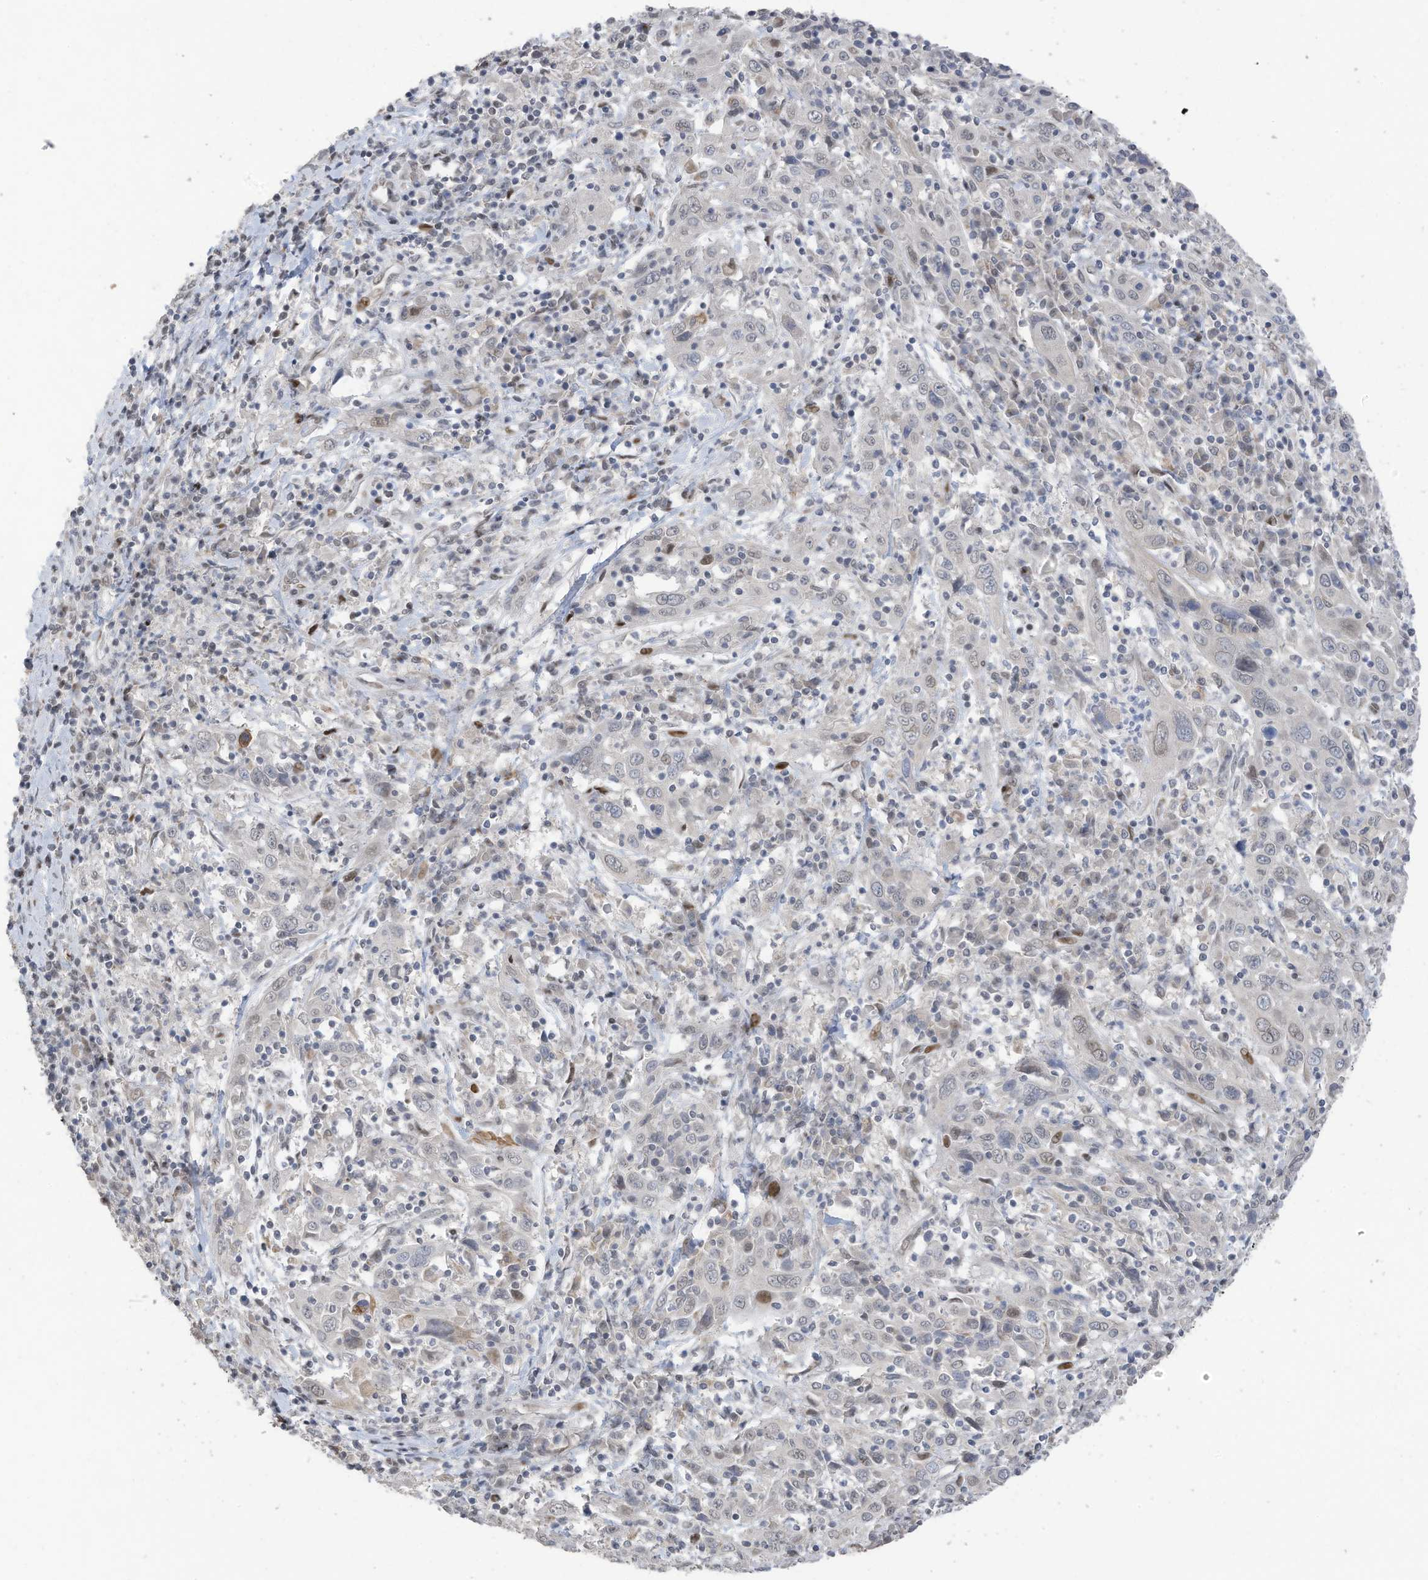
{"staining": {"intensity": "negative", "quantity": "none", "location": "none"}, "tissue": "cervical cancer", "cell_type": "Tumor cells", "image_type": "cancer", "snomed": [{"axis": "morphology", "description": "Squamous cell carcinoma, NOS"}, {"axis": "topography", "description": "Cervix"}], "caption": "Image shows no significant protein staining in tumor cells of squamous cell carcinoma (cervical).", "gene": "RABL3", "patient": {"sex": "female", "age": 46}}